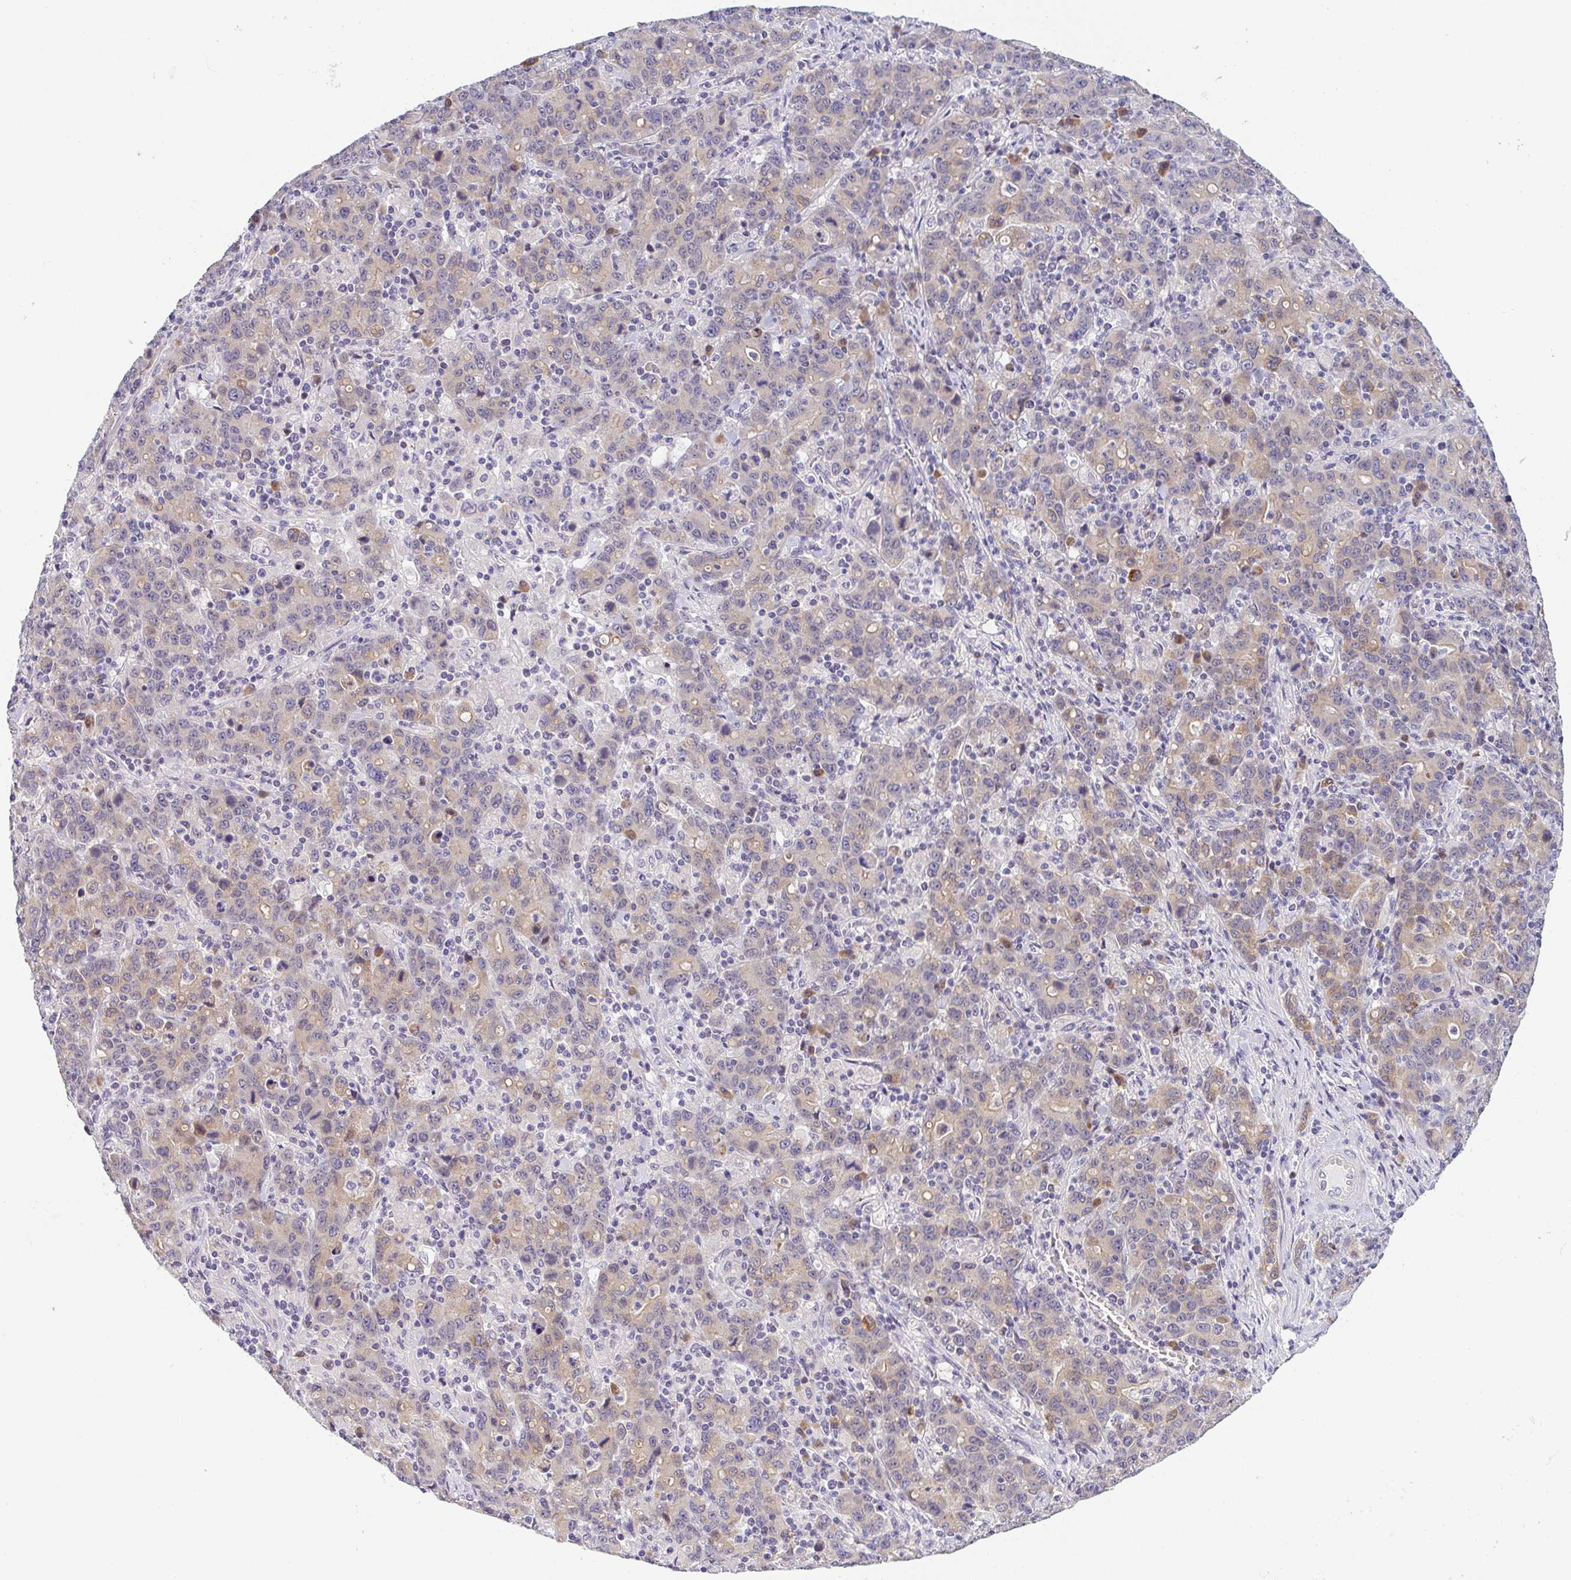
{"staining": {"intensity": "weak", "quantity": "25%-75%", "location": "cytoplasmic/membranous"}, "tissue": "stomach cancer", "cell_type": "Tumor cells", "image_type": "cancer", "snomed": [{"axis": "morphology", "description": "Adenocarcinoma, NOS"}, {"axis": "topography", "description": "Stomach, upper"}], "caption": "Immunohistochemical staining of stomach adenocarcinoma exhibits low levels of weak cytoplasmic/membranous positivity in about 25%-75% of tumor cells.", "gene": "BCL2L1", "patient": {"sex": "male", "age": 69}}